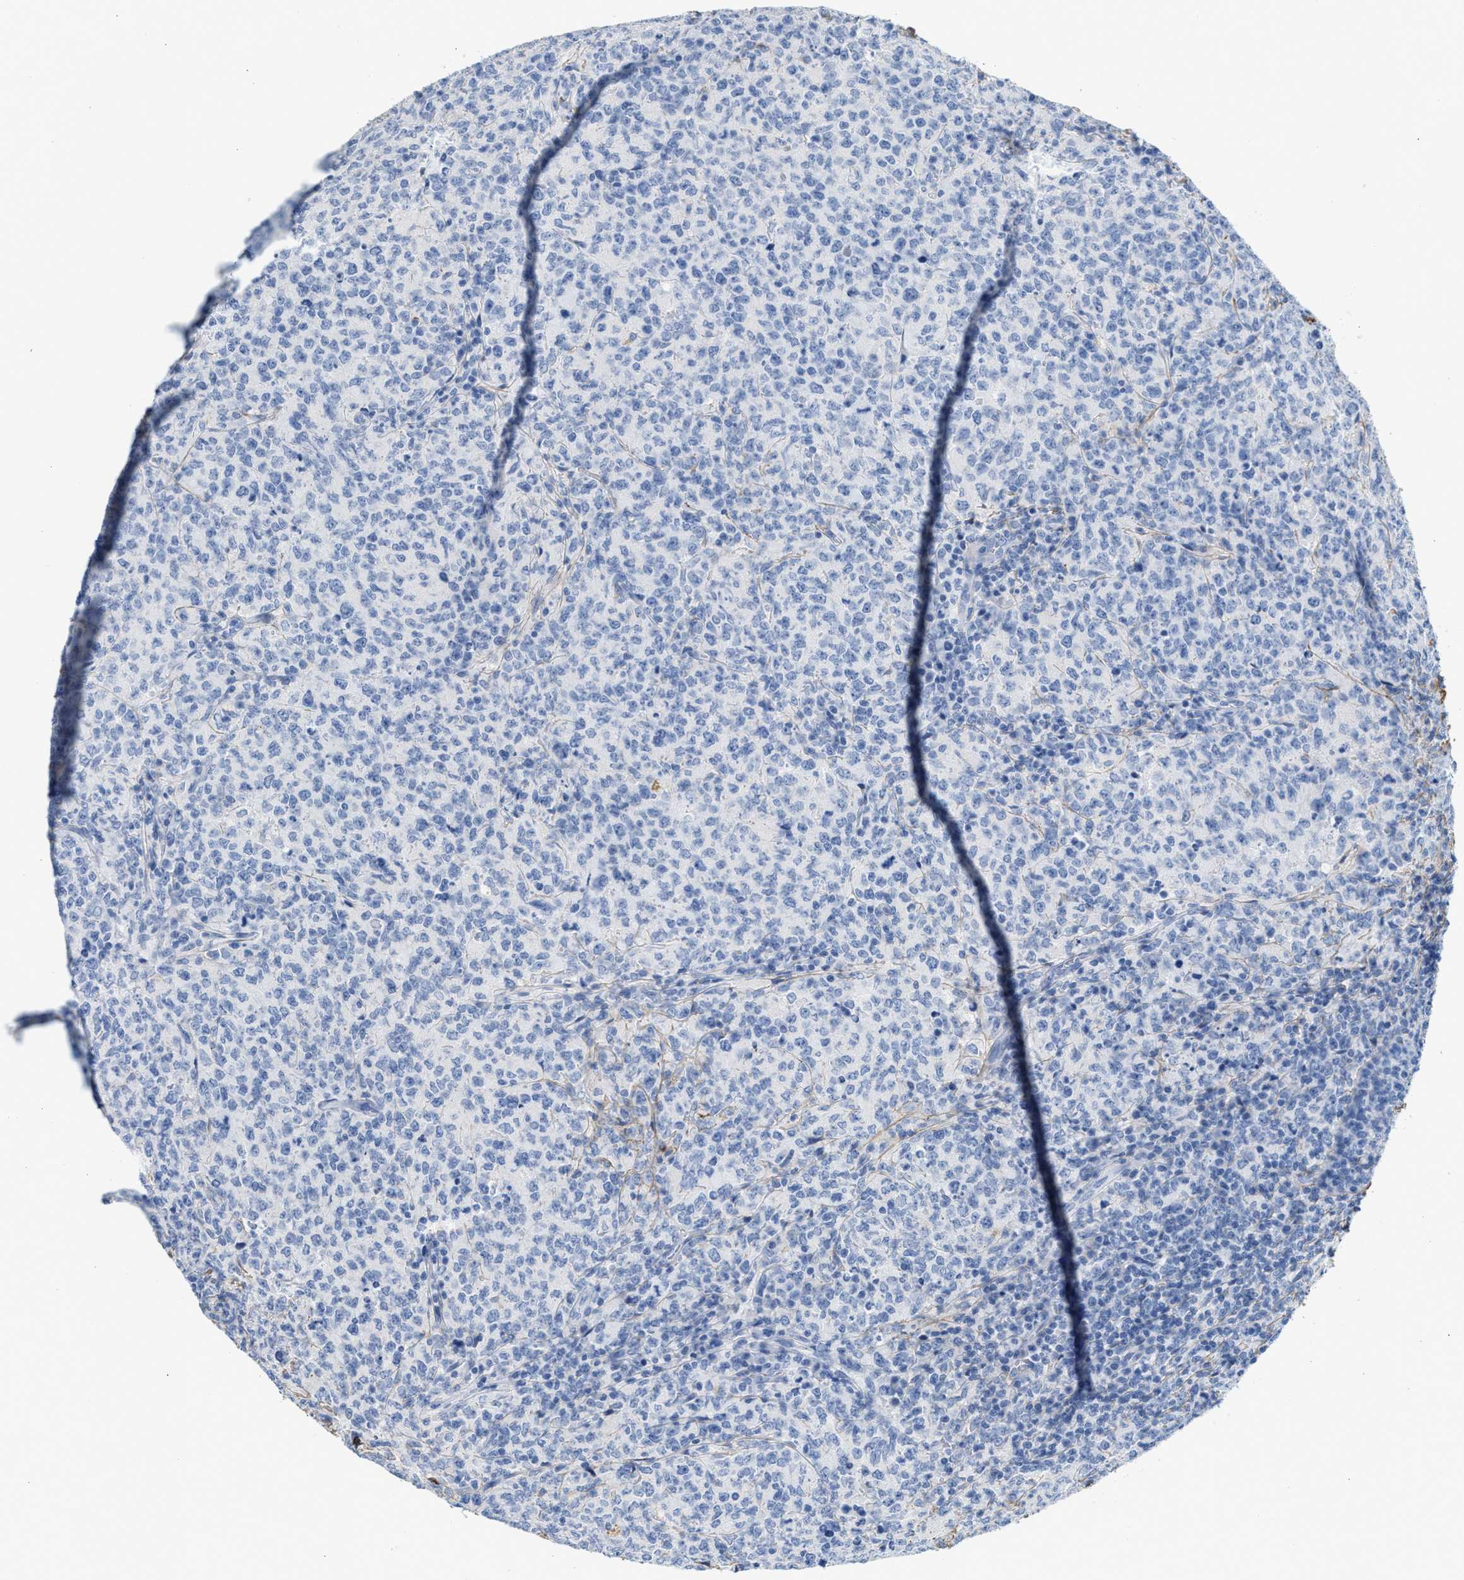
{"staining": {"intensity": "negative", "quantity": "none", "location": "none"}, "tissue": "lymphoma", "cell_type": "Tumor cells", "image_type": "cancer", "snomed": [{"axis": "morphology", "description": "Malignant lymphoma, non-Hodgkin's type, High grade"}, {"axis": "topography", "description": "Tonsil"}], "caption": "There is no significant staining in tumor cells of high-grade malignant lymphoma, non-Hodgkin's type.", "gene": "TNR", "patient": {"sex": "female", "age": 36}}